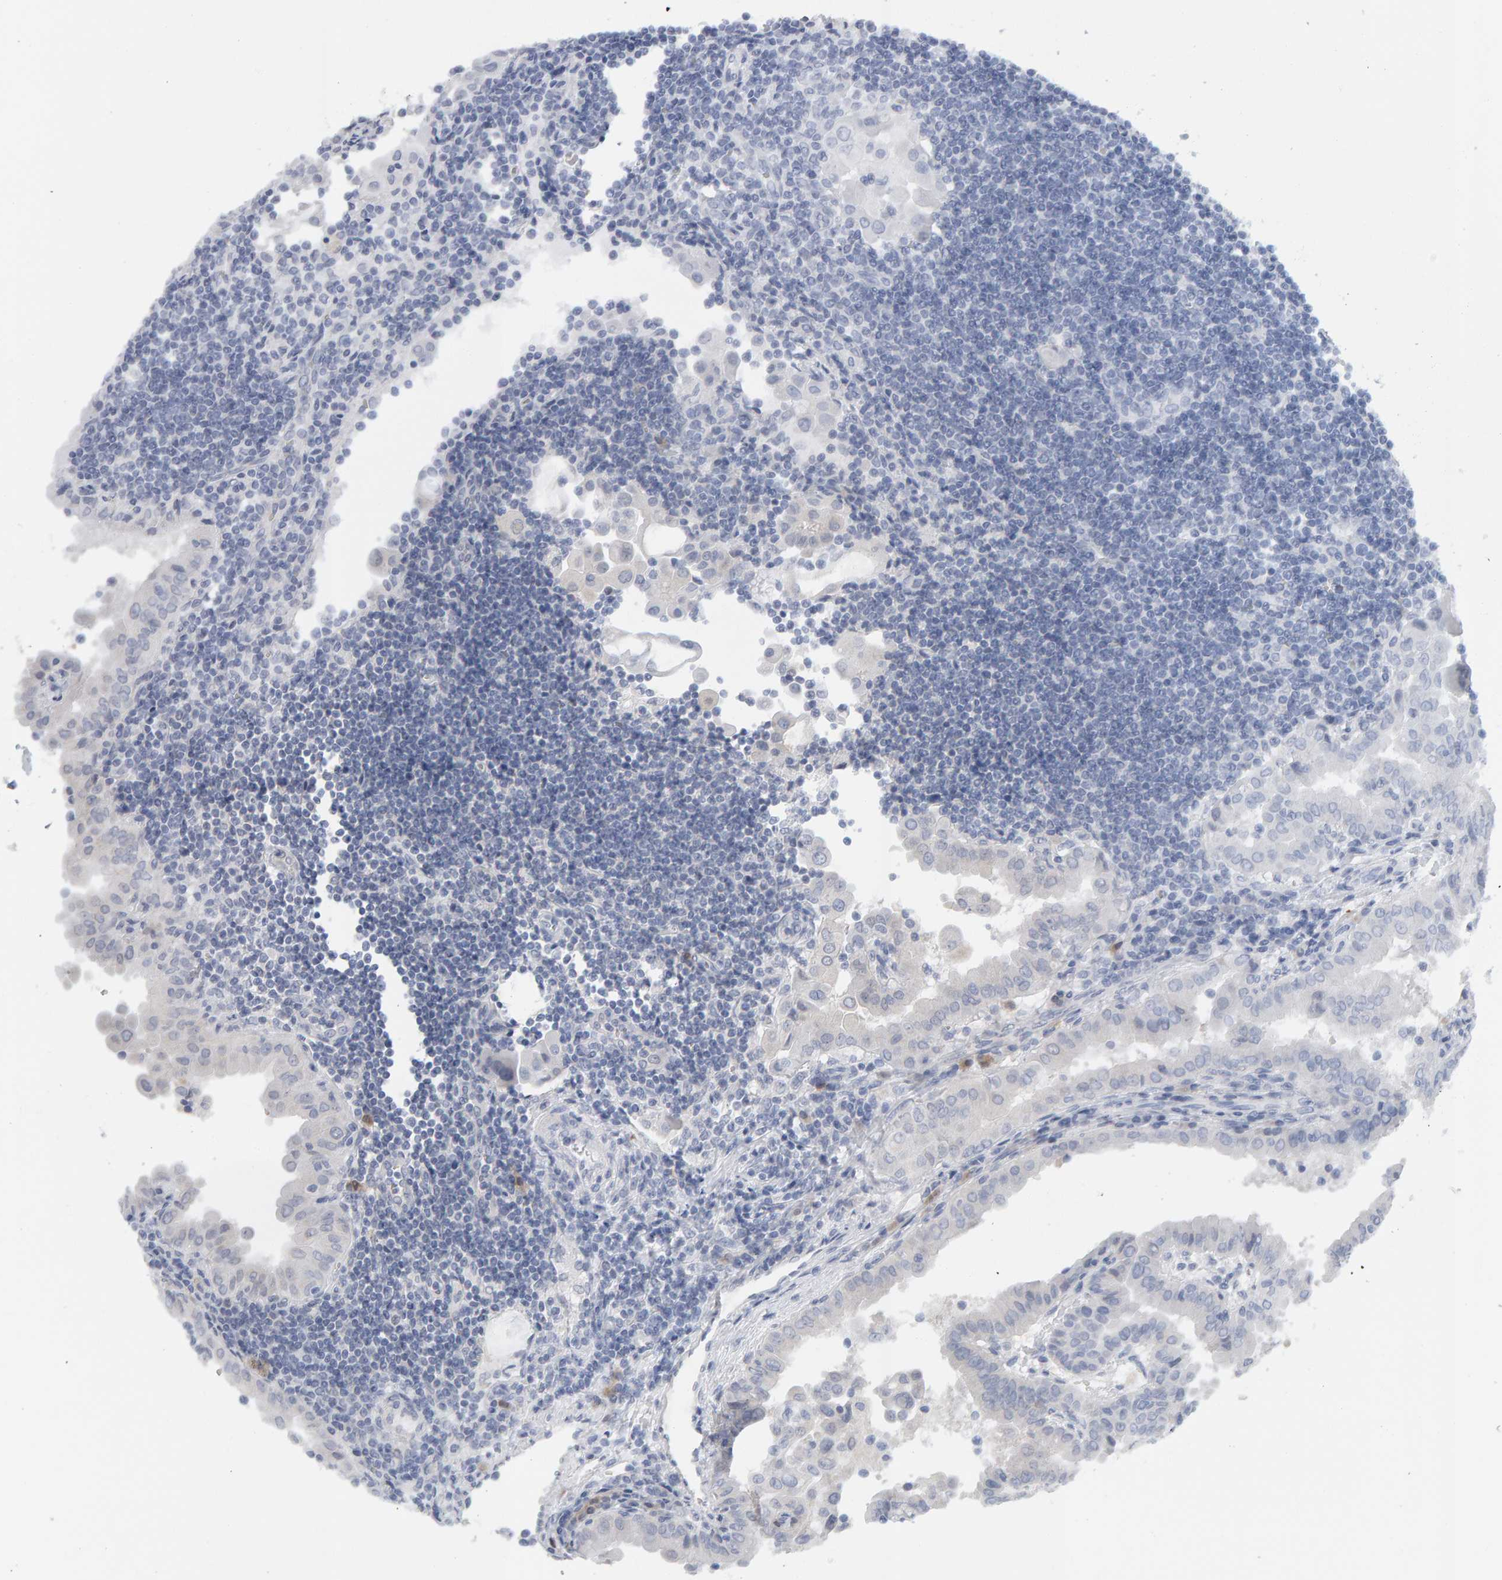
{"staining": {"intensity": "negative", "quantity": "none", "location": "none"}, "tissue": "thyroid cancer", "cell_type": "Tumor cells", "image_type": "cancer", "snomed": [{"axis": "morphology", "description": "Papillary adenocarcinoma, NOS"}, {"axis": "topography", "description": "Thyroid gland"}], "caption": "A high-resolution micrograph shows immunohistochemistry (IHC) staining of thyroid papillary adenocarcinoma, which demonstrates no significant positivity in tumor cells.", "gene": "CTH", "patient": {"sex": "male", "age": 33}}